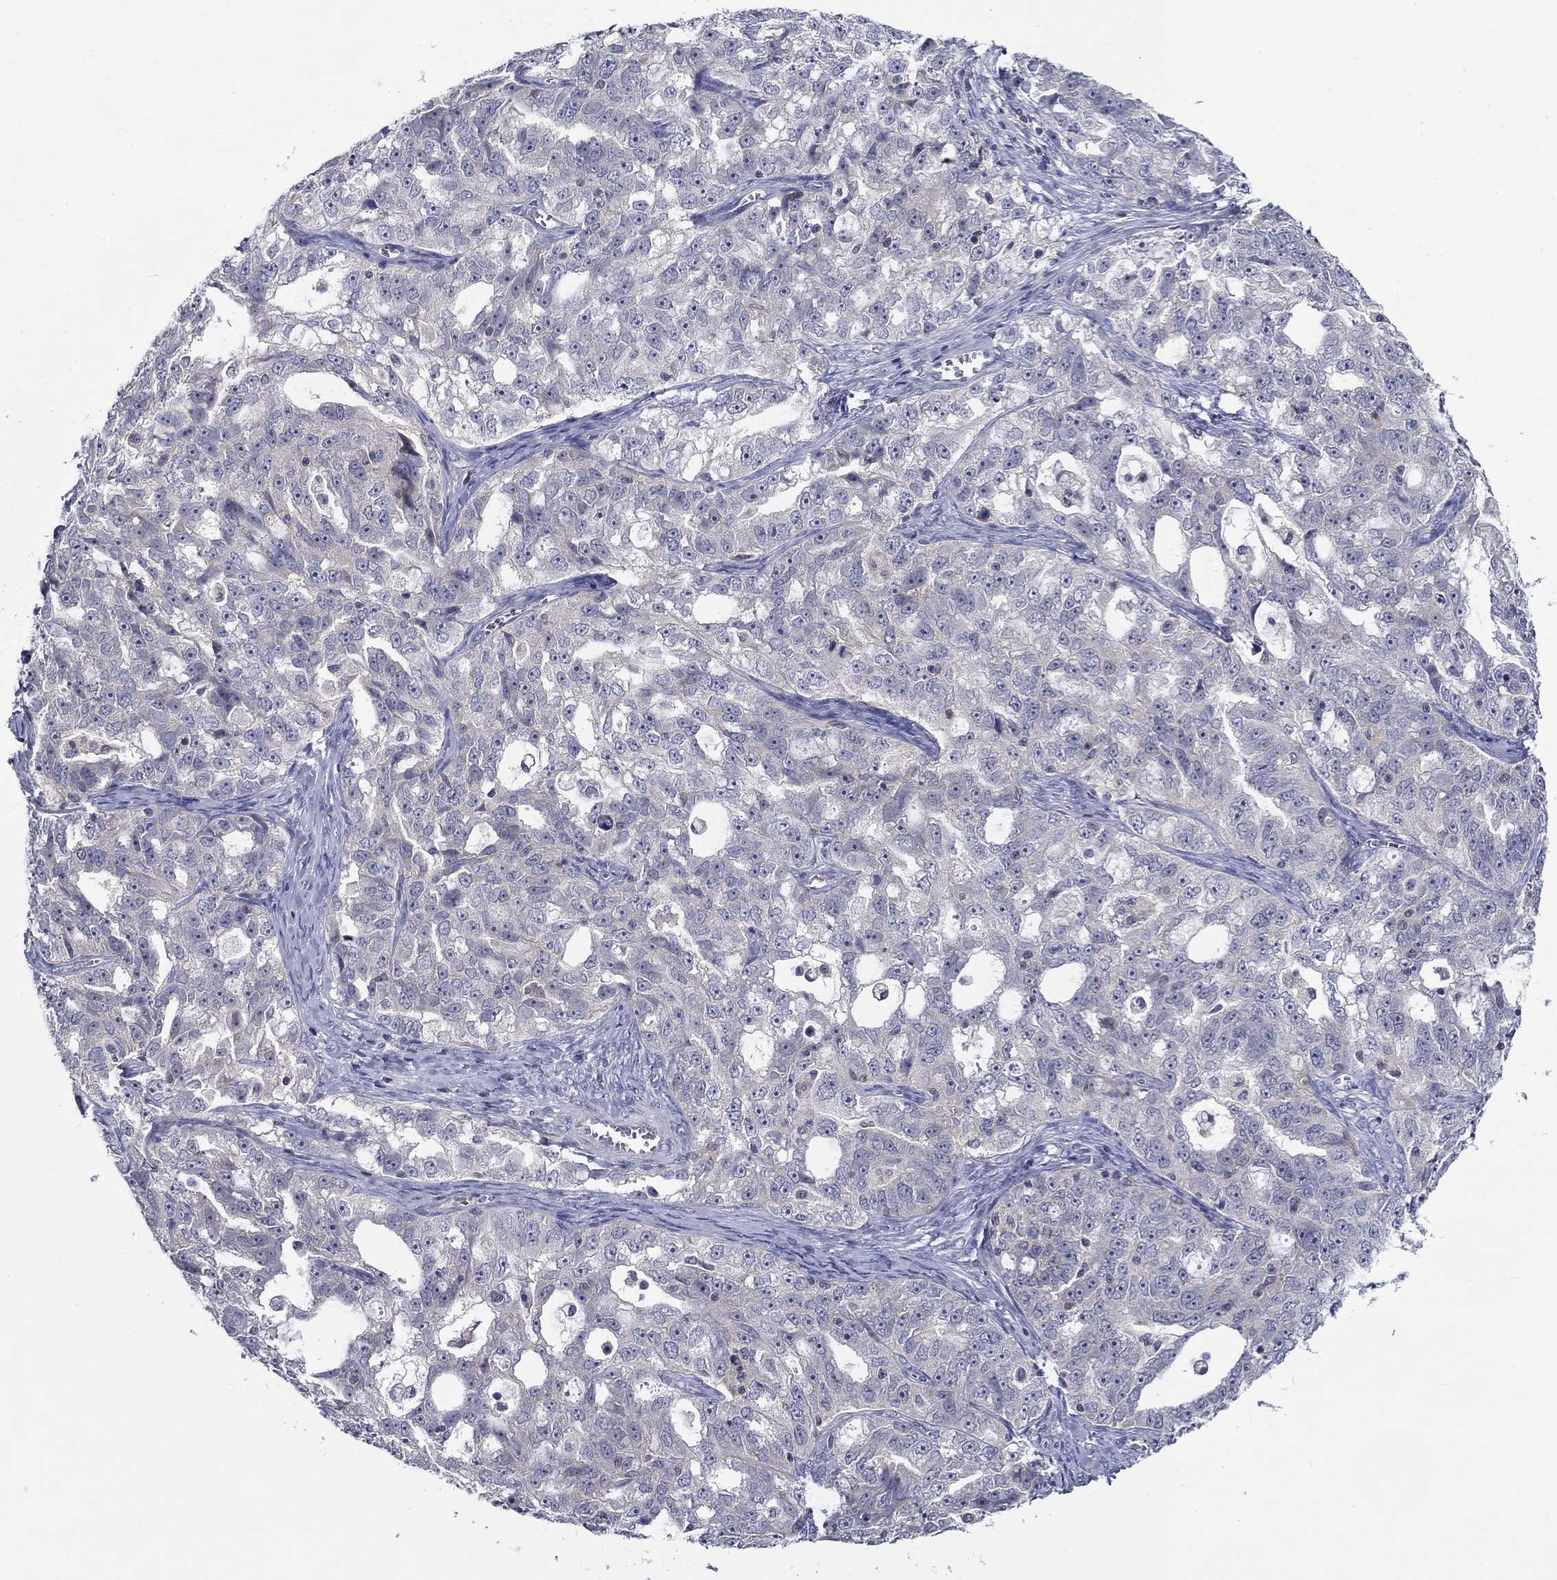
{"staining": {"intensity": "negative", "quantity": "none", "location": "none"}, "tissue": "ovarian cancer", "cell_type": "Tumor cells", "image_type": "cancer", "snomed": [{"axis": "morphology", "description": "Cystadenocarcinoma, serous, NOS"}, {"axis": "topography", "description": "Ovary"}], "caption": "An immunohistochemistry (IHC) histopathology image of serous cystadenocarcinoma (ovarian) is shown. There is no staining in tumor cells of serous cystadenocarcinoma (ovarian).", "gene": "POU2F2", "patient": {"sex": "female", "age": 51}}